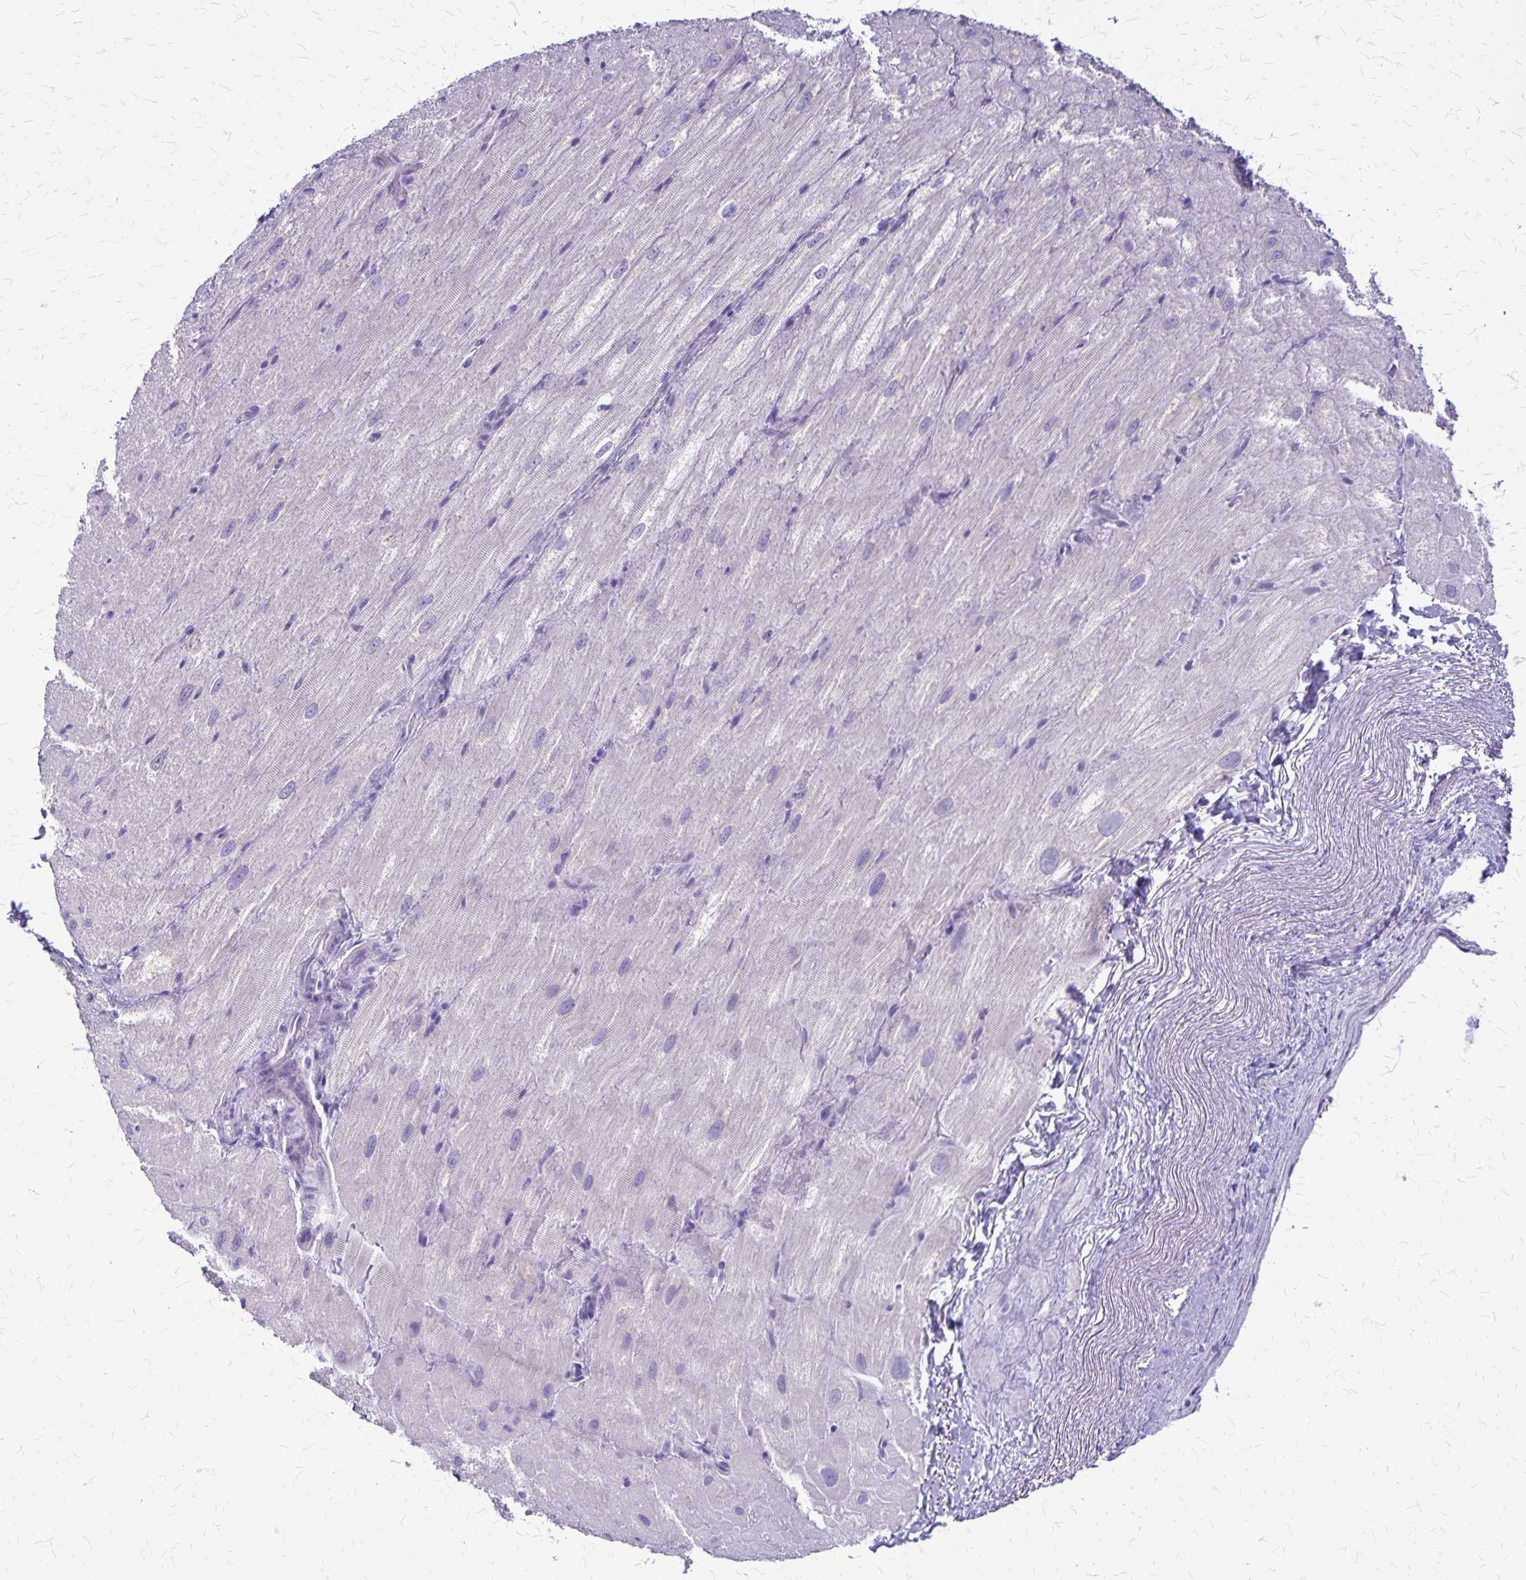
{"staining": {"intensity": "negative", "quantity": "none", "location": "none"}, "tissue": "heart muscle", "cell_type": "Cardiomyocytes", "image_type": "normal", "snomed": [{"axis": "morphology", "description": "Normal tissue, NOS"}, {"axis": "topography", "description": "Heart"}], "caption": "High power microscopy photomicrograph of an immunohistochemistry (IHC) image of unremarkable heart muscle, revealing no significant staining in cardiomyocytes. (Brightfield microscopy of DAB IHC at high magnification).", "gene": "PLXNB3", "patient": {"sex": "male", "age": 62}}